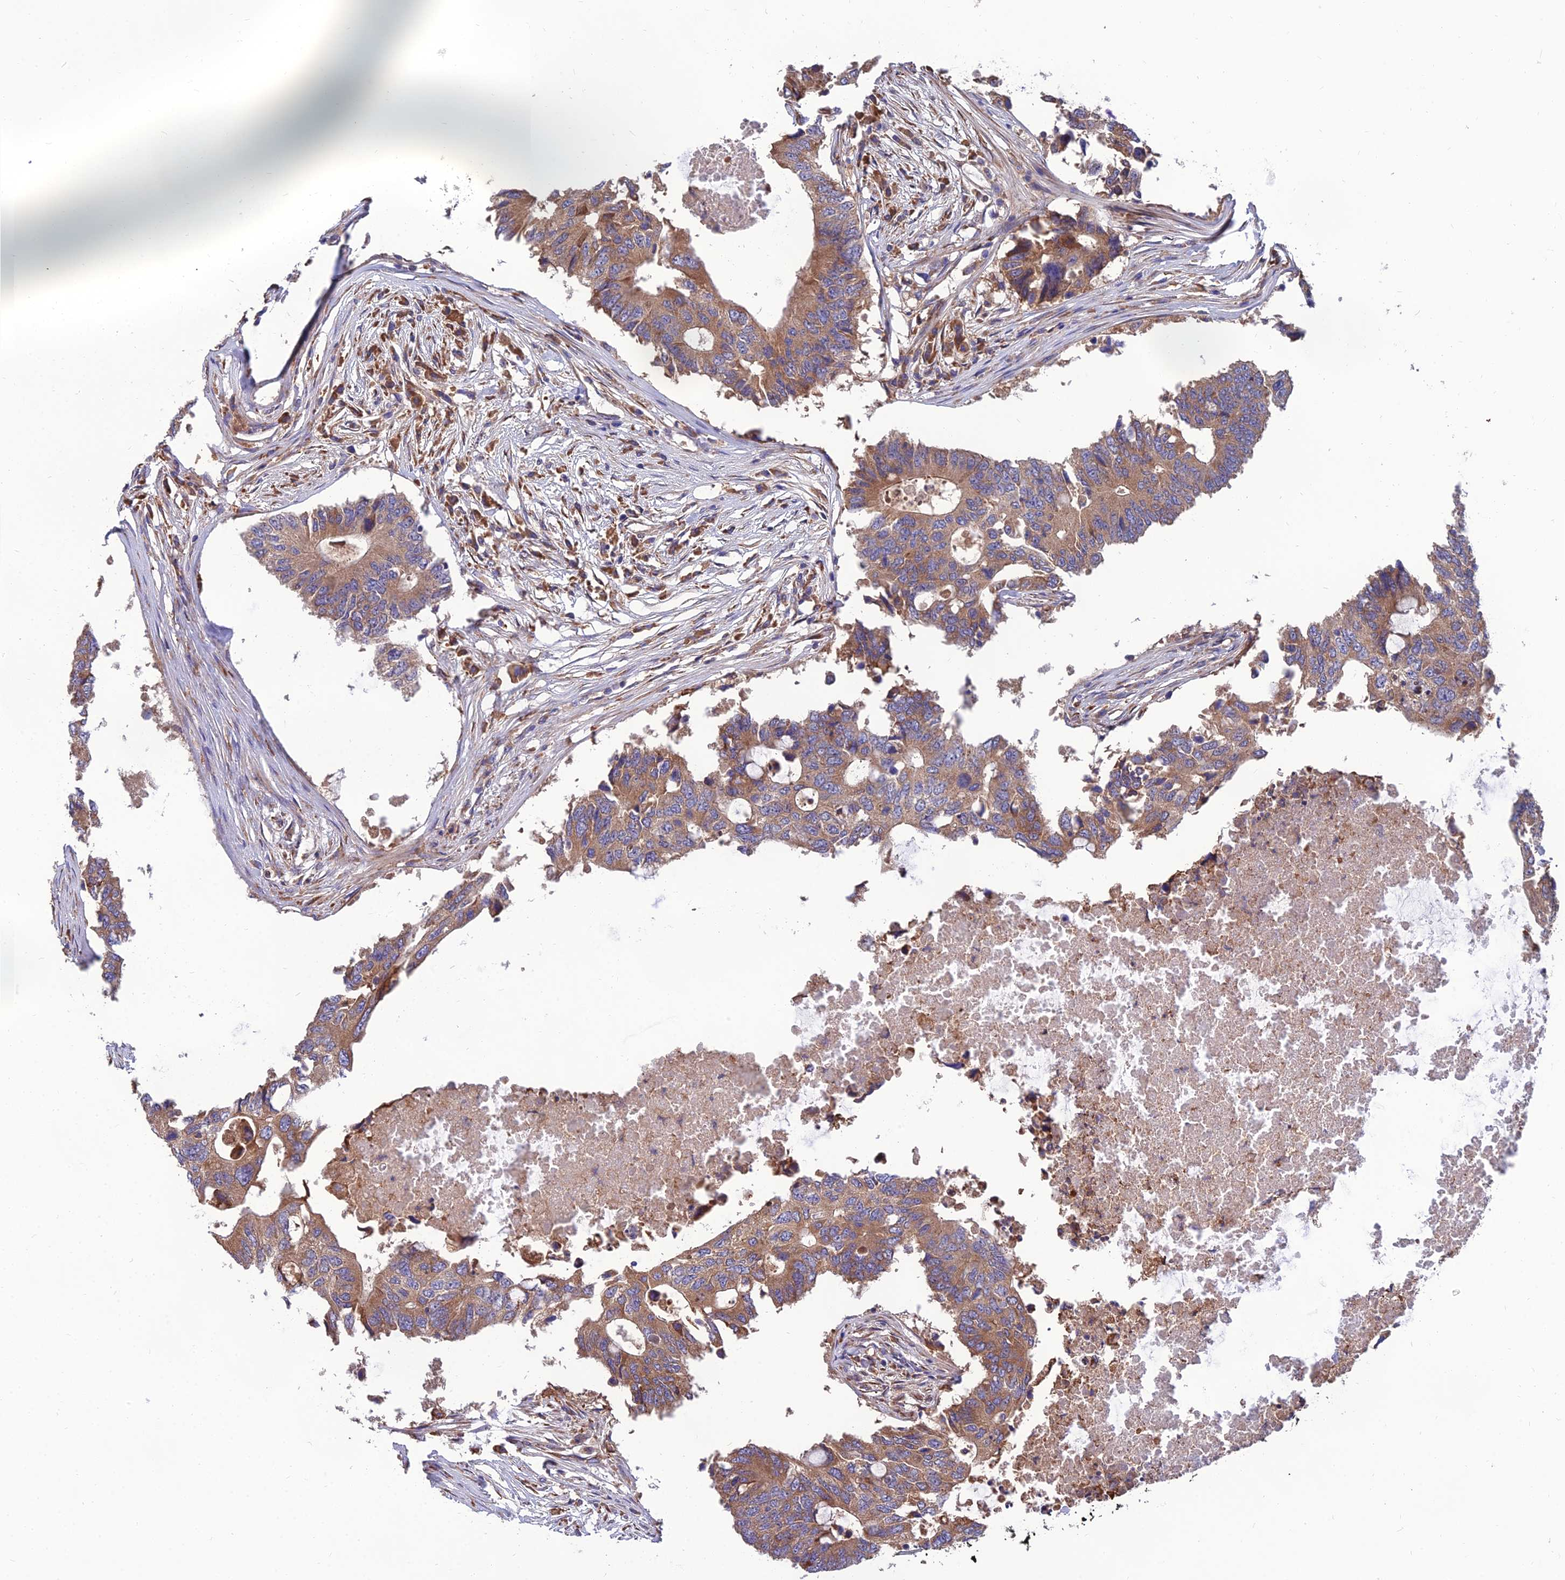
{"staining": {"intensity": "moderate", "quantity": ">75%", "location": "cytoplasmic/membranous"}, "tissue": "colorectal cancer", "cell_type": "Tumor cells", "image_type": "cancer", "snomed": [{"axis": "morphology", "description": "Adenocarcinoma, NOS"}, {"axis": "topography", "description": "Colon"}], "caption": "Tumor cells reveal medium levels of moderate cytoplasmic/membranous expression in approximately >75% of cells in human colorectal cancer (adenocarcinoma).", "gene": "UMAD1", "patient": {"sex": "male", "age": 71}}